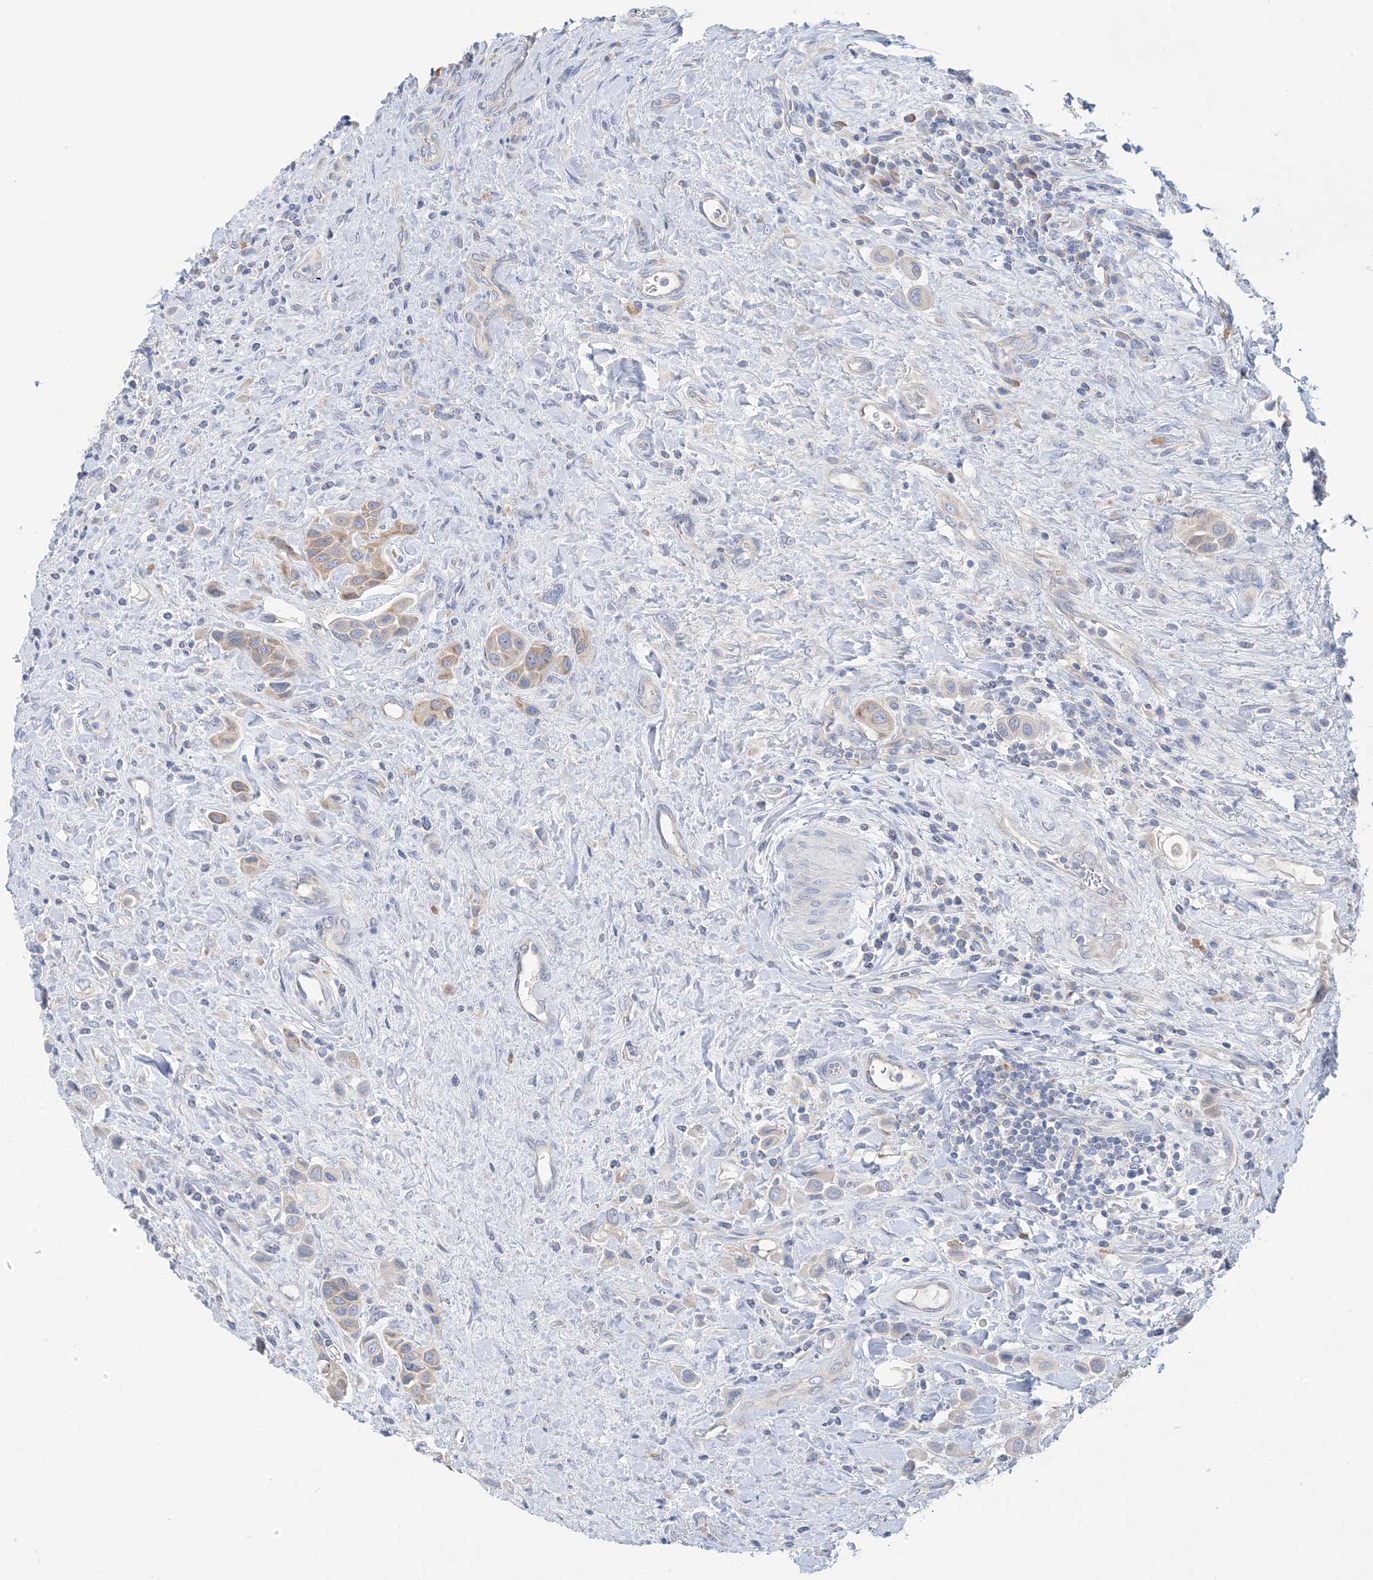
{"staining": {"intensity": "weak", "quantity": "<25%", "location": "cytoplasmic/membranous"}, "tissue": "urothelial cancer", "cell_type": "Tumor cells", "image_type": "cancer", "snomed": [{"axis": "morphology", "description": "Urothelial carcinoma, High grade"}, {"axis": "topography", "description": "Urinary bladder"}], "caption": "DAB (3,3'-diaminobenzidine) immunohistochemical staining of human urothelial cancer reveals no significant expression in tumor cells.", "gene": "ZCCHC18", "patient": {"sex": "male", "age": 50}}